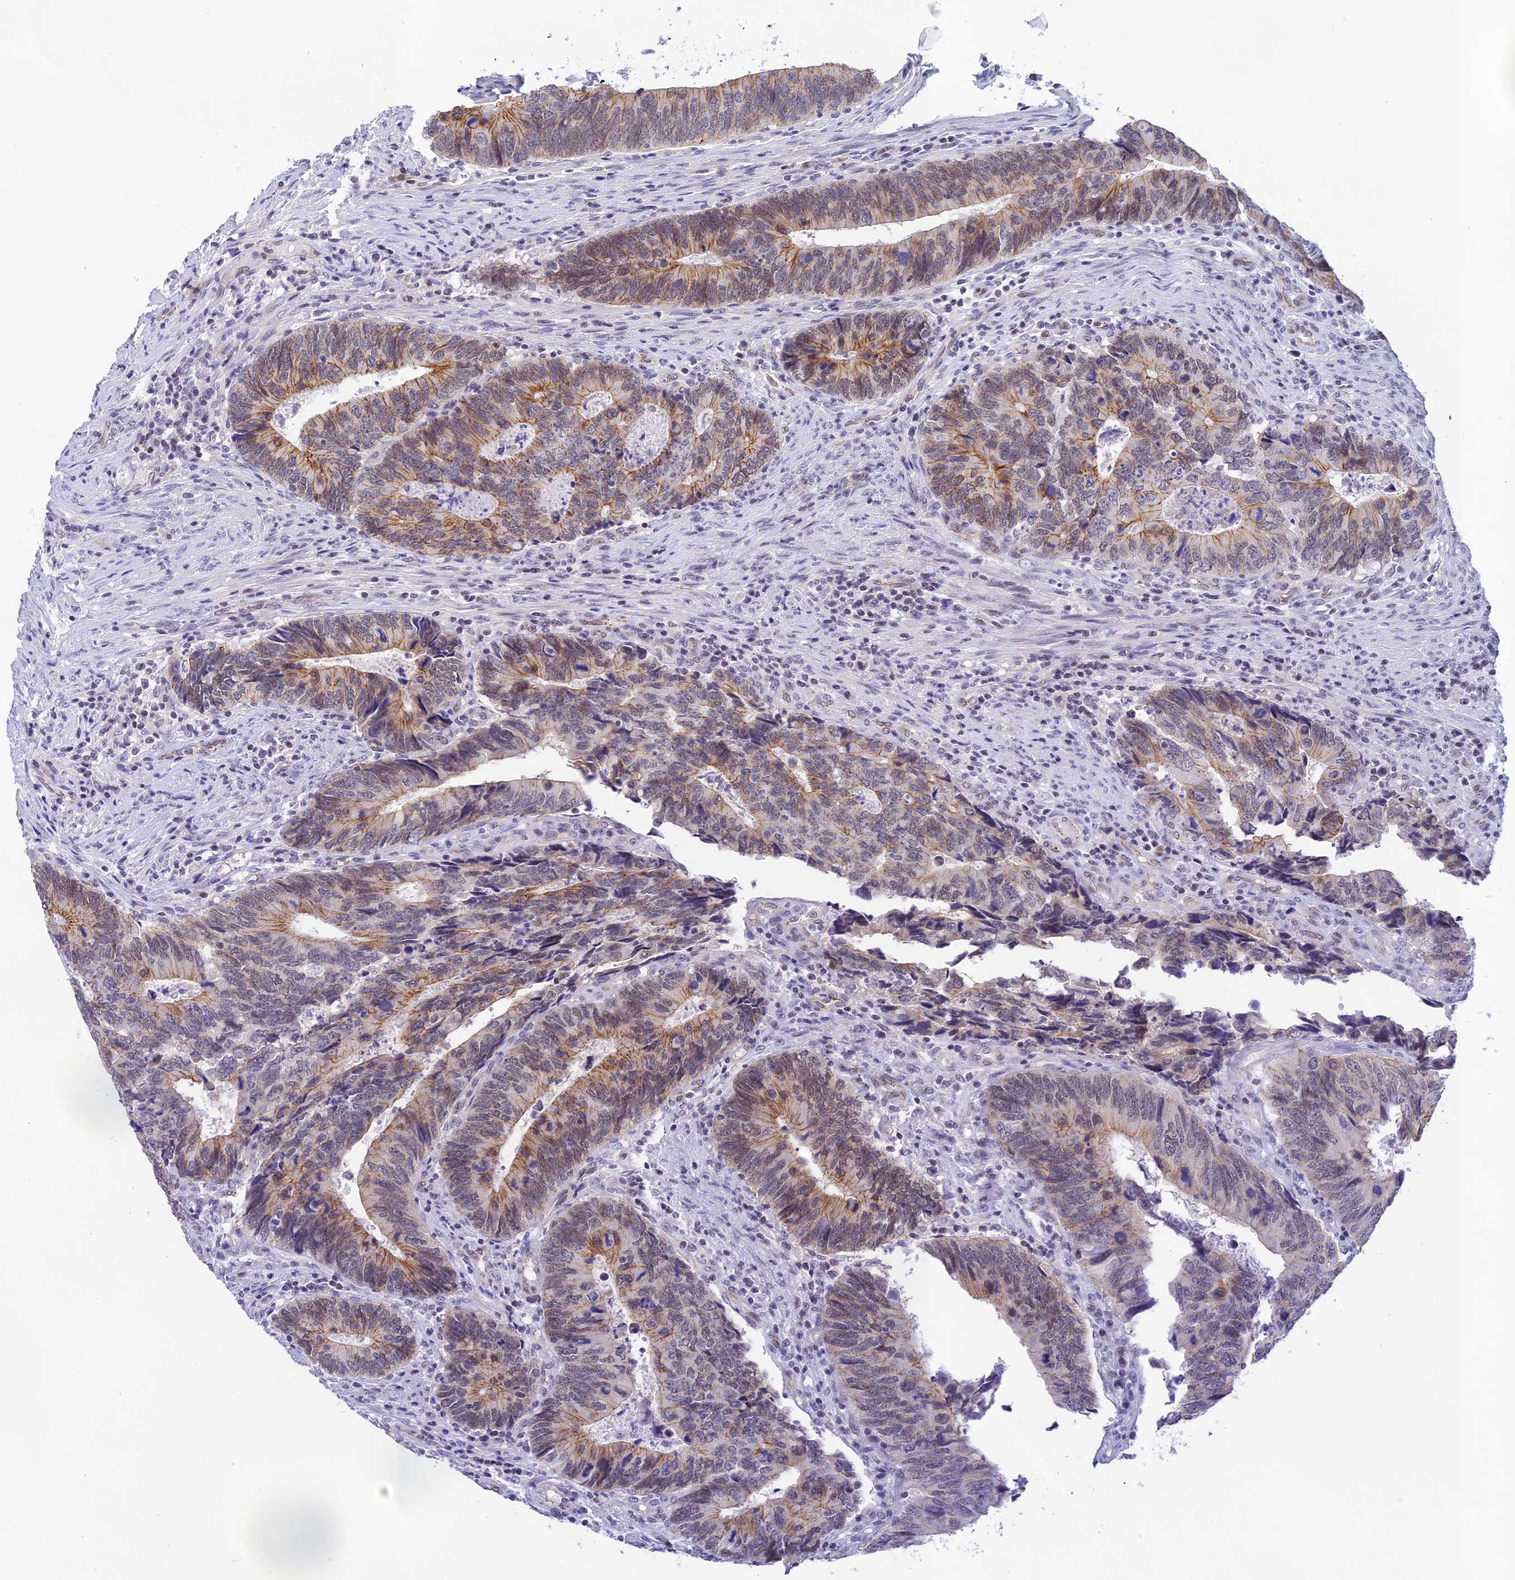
{"staining": {"intensity": "moderate", "quantity": "25%-75%", "location": "cytoplasmic/membranous"}, "tissue": "colorectal cancer", "cell_type": "Tumor cells", "image_type": "cancer", "snomed": [{"axis": "morphology", "description": "Adenocarcinoma, NOS"}, {"axis": "topography", "description": "Colon"}], "caption": "The photomicrograph exhibits immunohistochemical staining of colorectal cancer (adenocarcinoma). There is moderate cytoplasmic/membranous positivity is appreciated in about 25%-75% of tumor cells.", "gene": "THAP11", "patient": {"sex": "male", "age": 87}}